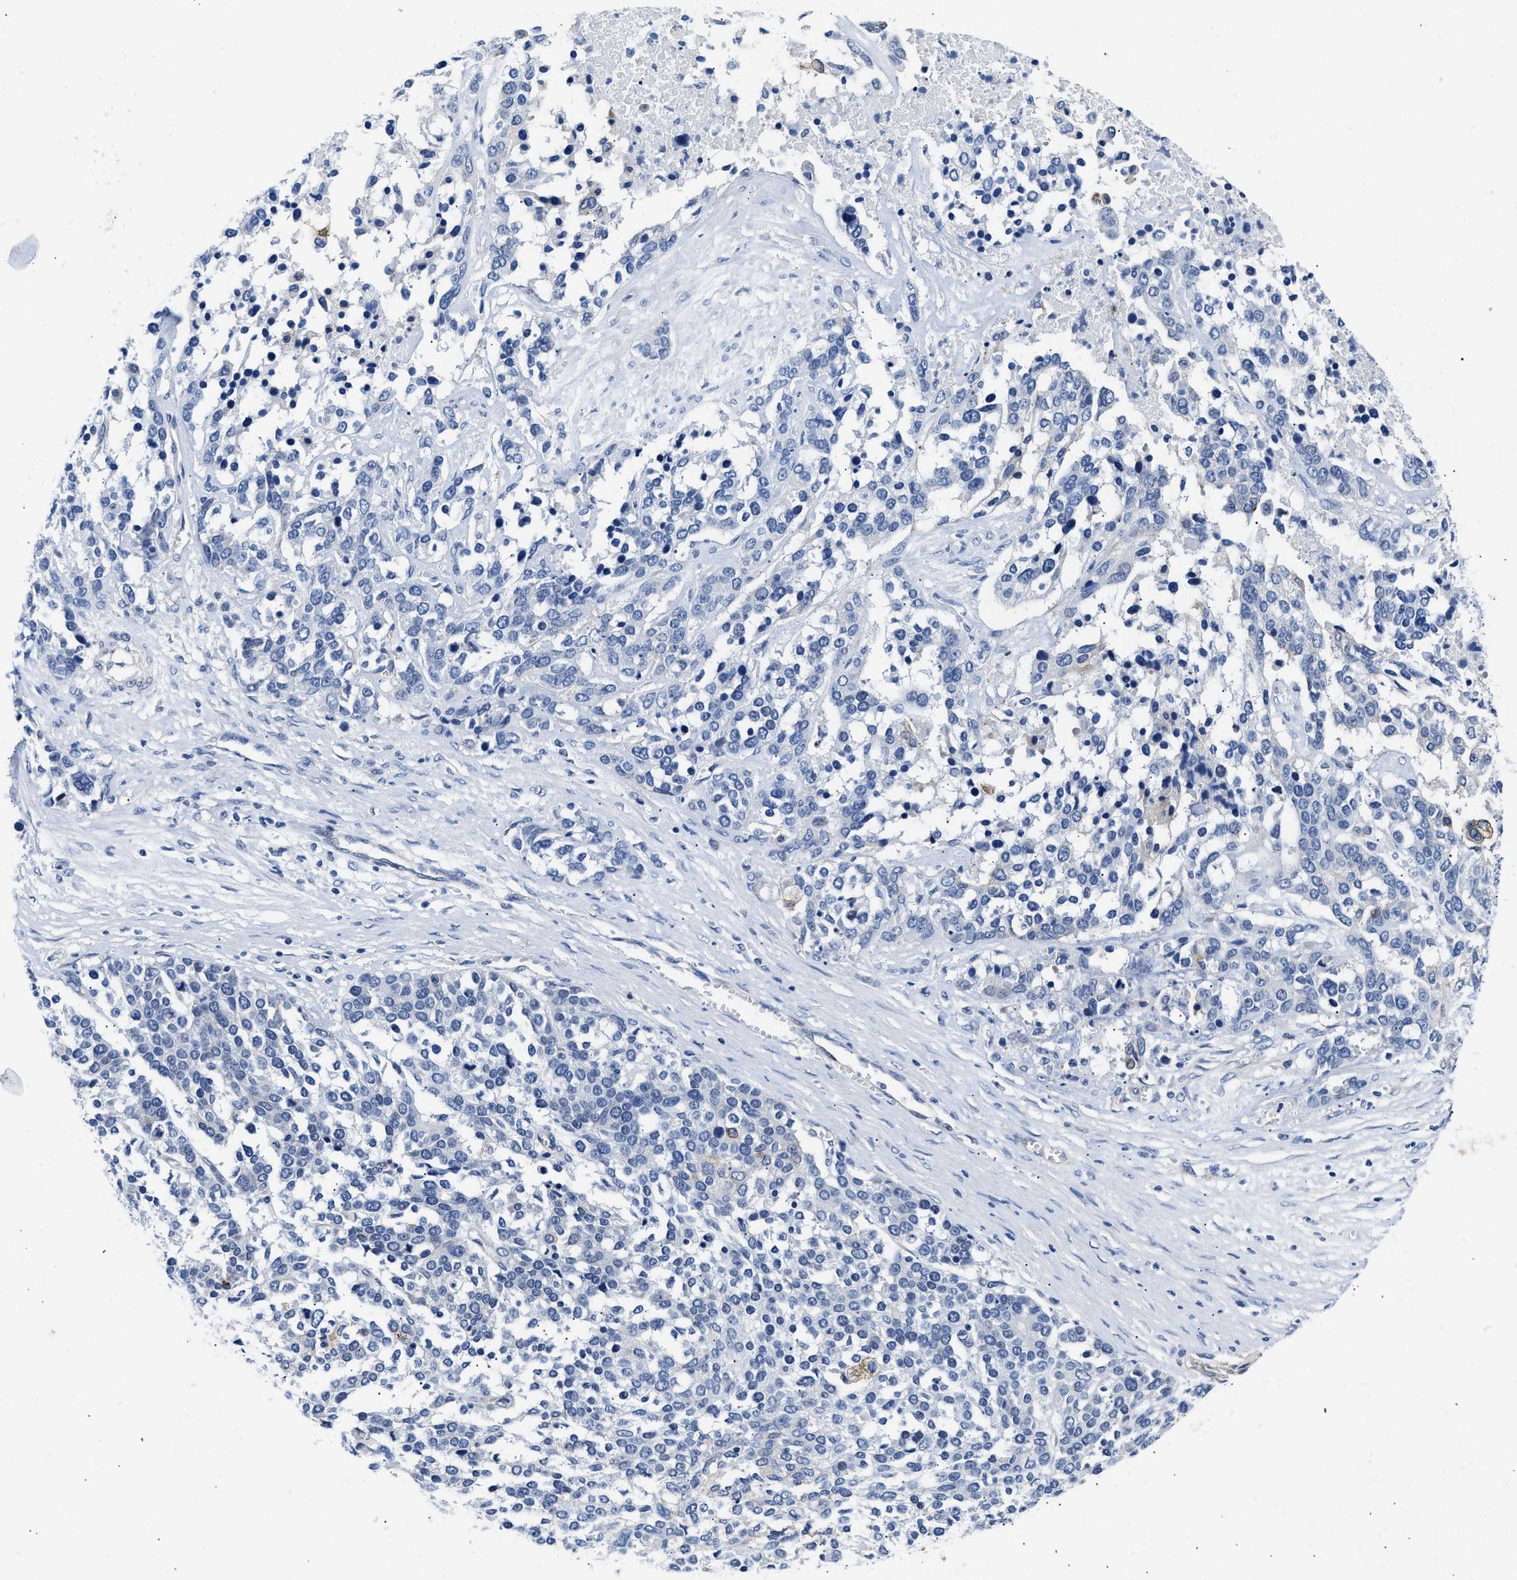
{"staining": {"intensity": "negative", "quantity": "none", "location": "none"}, "tissue": "ovarian cancer", "cell_type": "Tumor cells", "image_type": "cancer", "snomed": [{"axis": "morphology", "description": "Cystadenocarcinoma, serous, NOS"}, {"axis": "topography", "description": "Ovary"}], "caption": "This is an immunohistochemistry image of human ovarian serous cystadenocarcinoma. There is no positivity in tumor cells.", "gene": "TRIM29", "patient": {"sex": "female", "age": 44}}